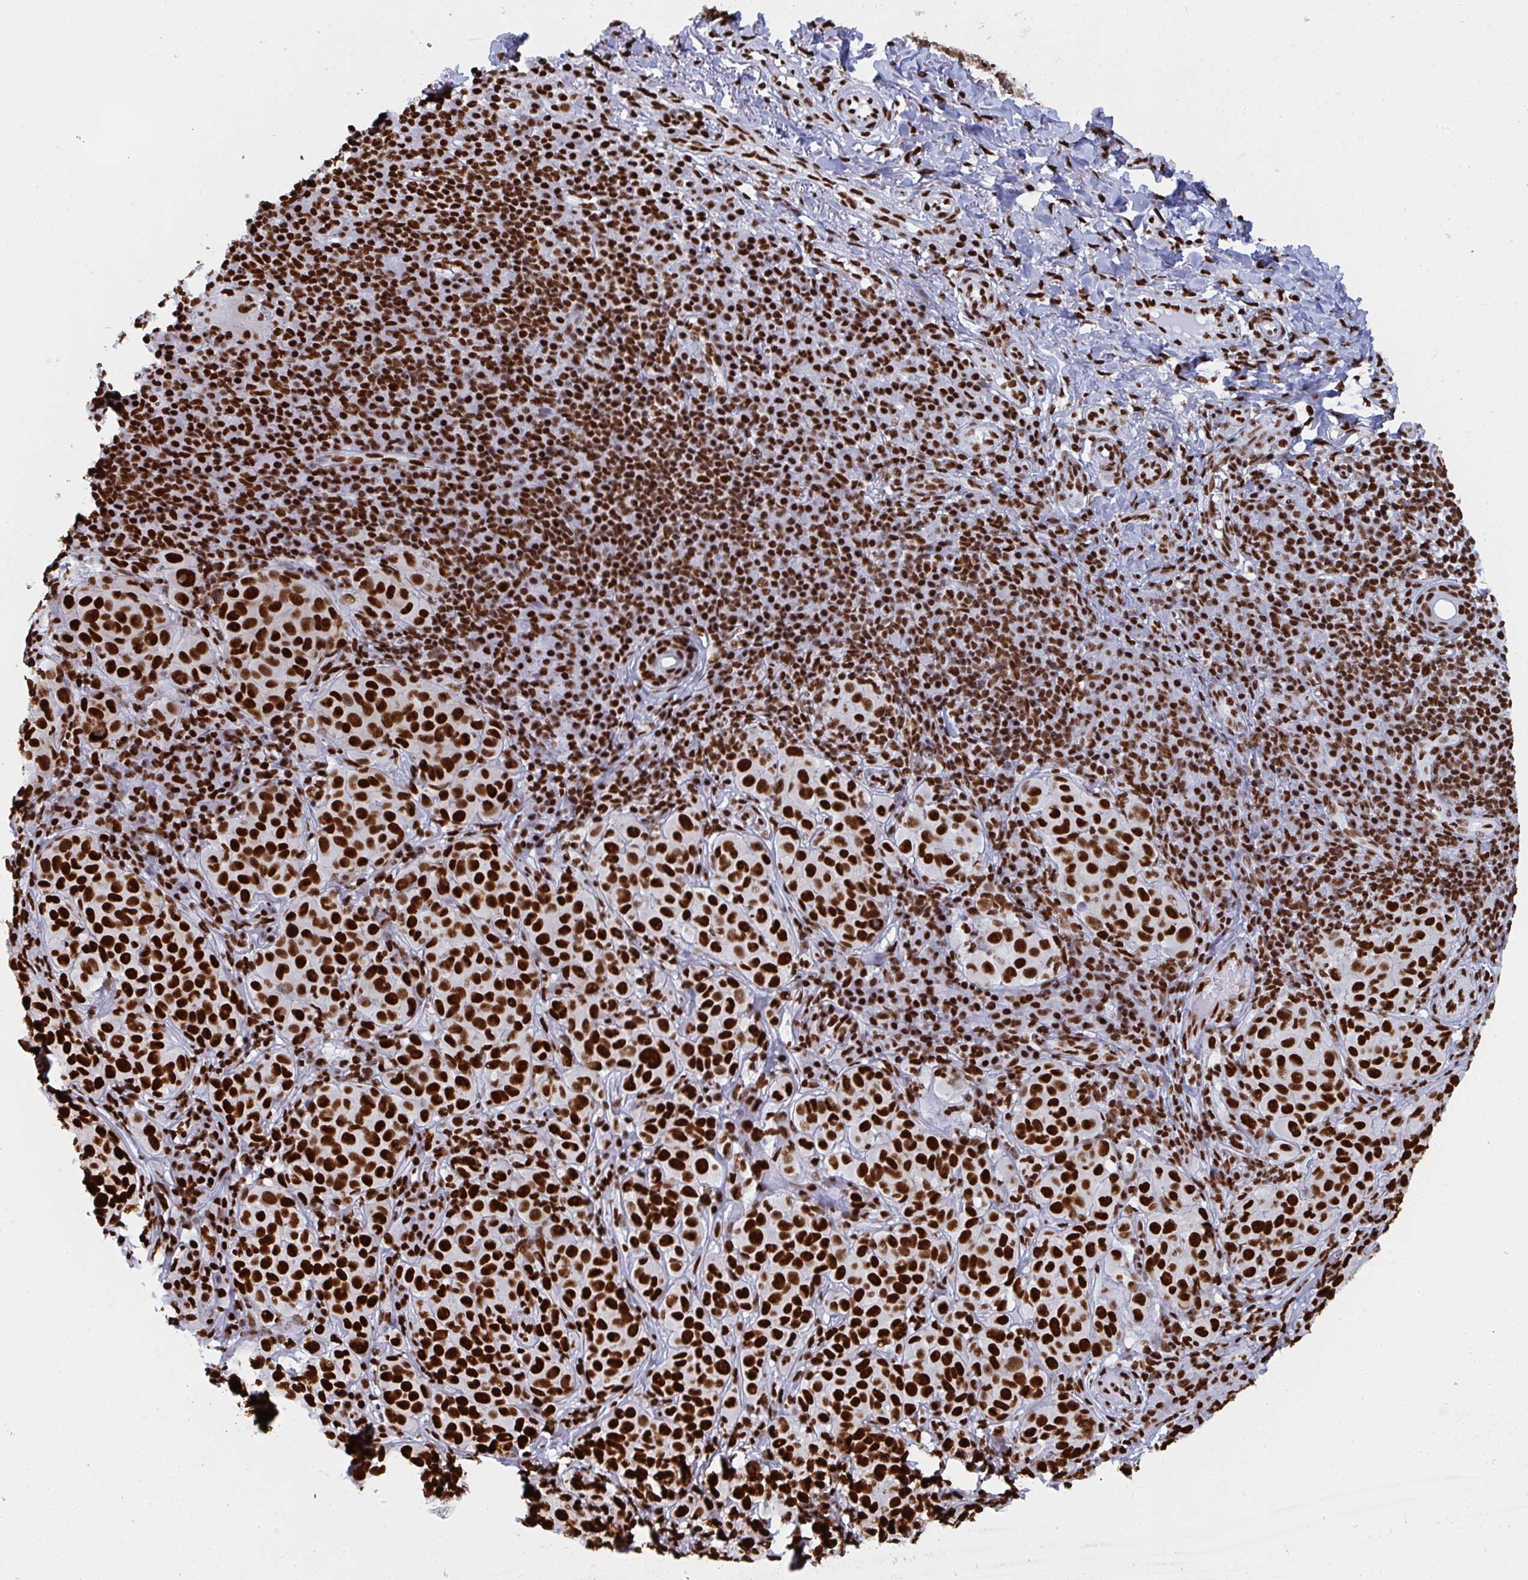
{"staining": {"intensity": "strong", "quantity": ">75%", "location": "nuclear"}, "tissue": "melanoma", "cell_type": "Tumor cells", "image_type": "cancer", "snomed": [{"axis": "morphology", "description": "Malignant melanoma, NOS"}, {"axis": "topography", "description": "Skin"}], "caption": "Human malignant melanoma stained with a protein marker reveals strong staining in tumor cells.", "gene": "GAR1", "patient": {"sex": "male", "age": 38}}